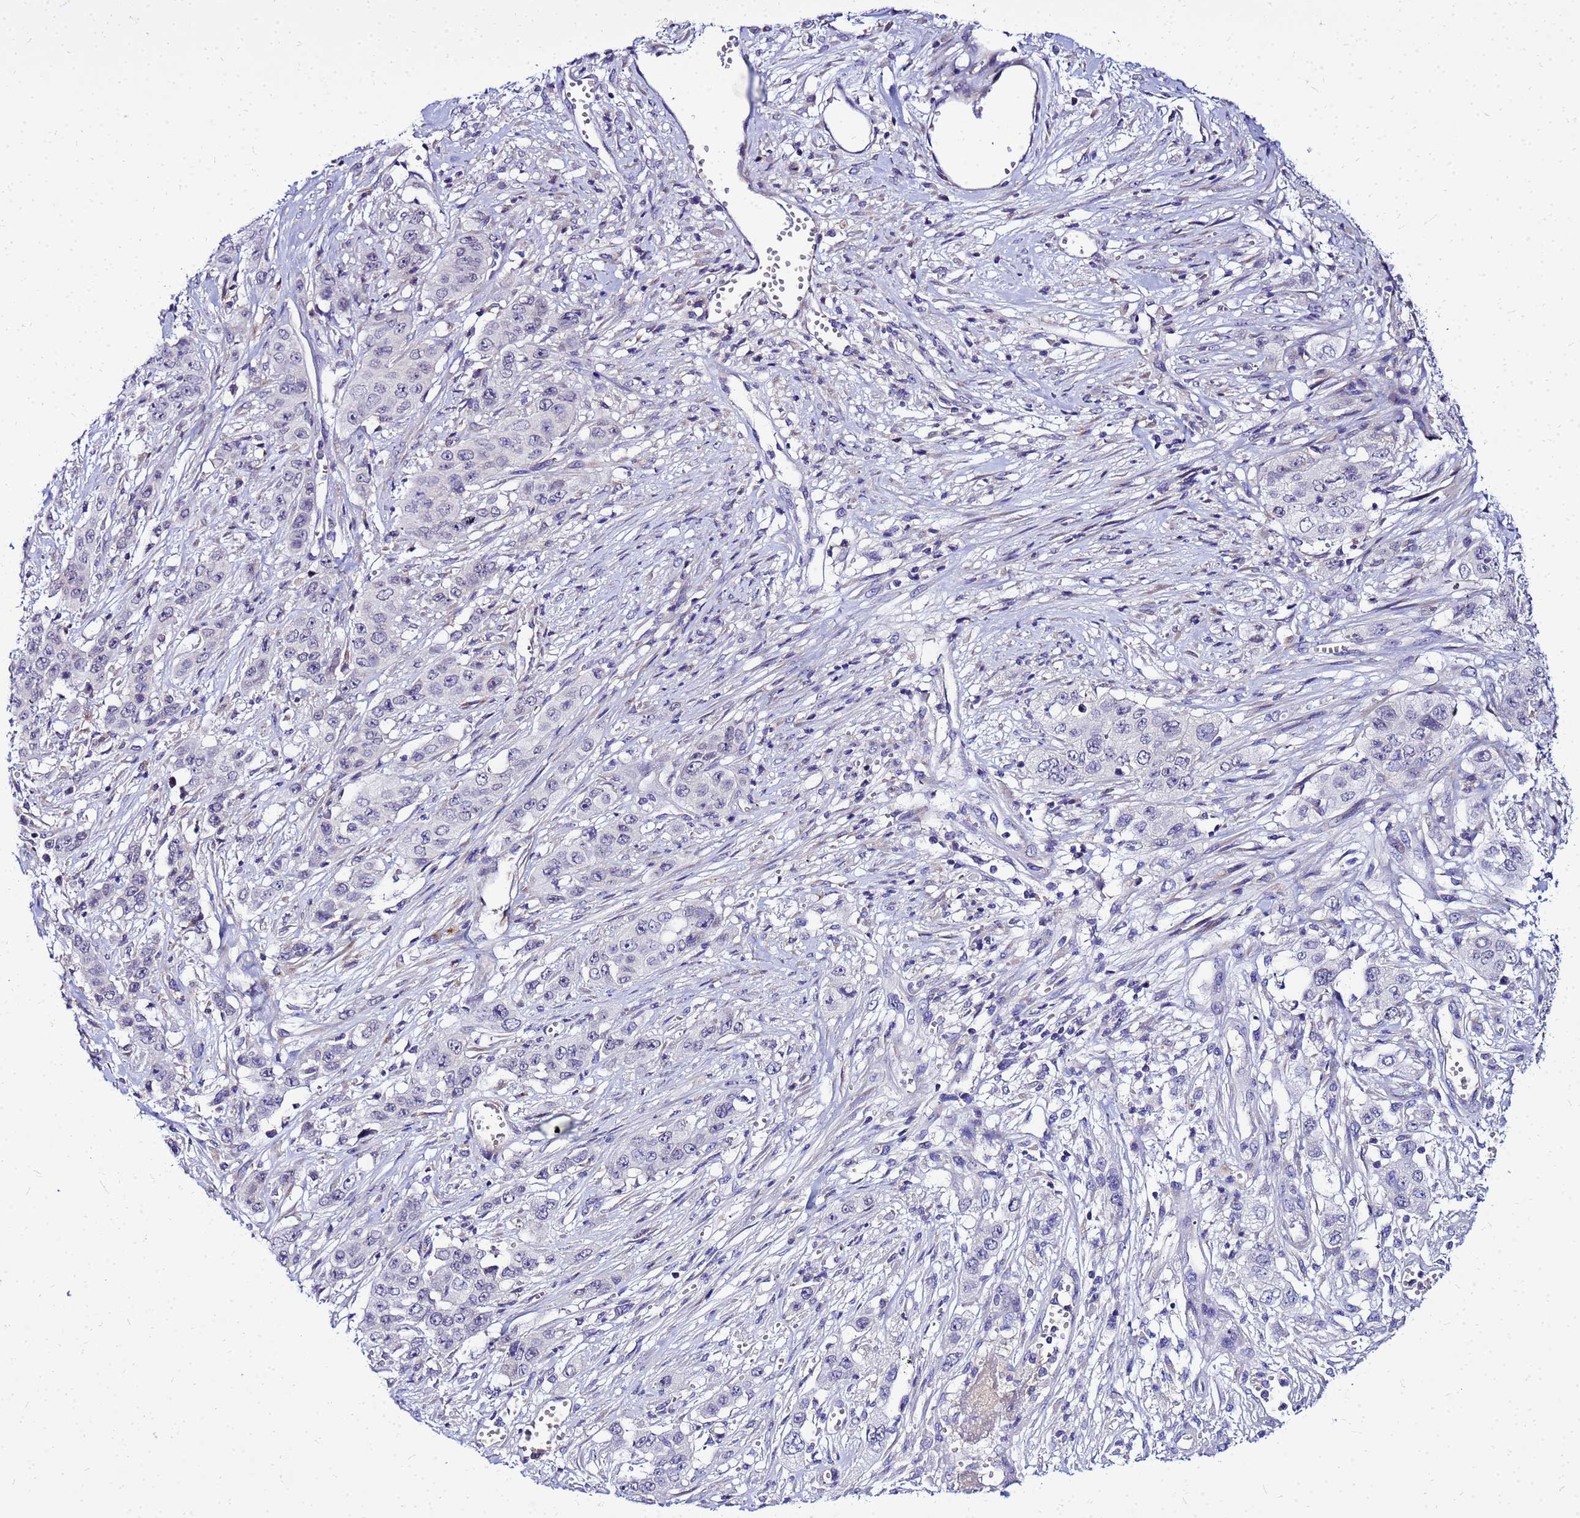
{"staining": {"intensity": "negative", "quantity": "none", "location": "none"}, "tissue": "stomach cancer", "cell_type": "Tumor cells", "image_type": "cancer", "snomed": [{"axis": "morphology", "description": "Adenocarcinoma, NOS"}, {"axis": "topography", "description": "Stomach, upper"}], "caption": "A high-resolution histopathology image shows immunohistochemistry (IHC) staining of stomach cancer, which exhibits no significant staining in tumor cells.", "gene": "HERC5", "patient": {"sex": "male", "age": 62}}